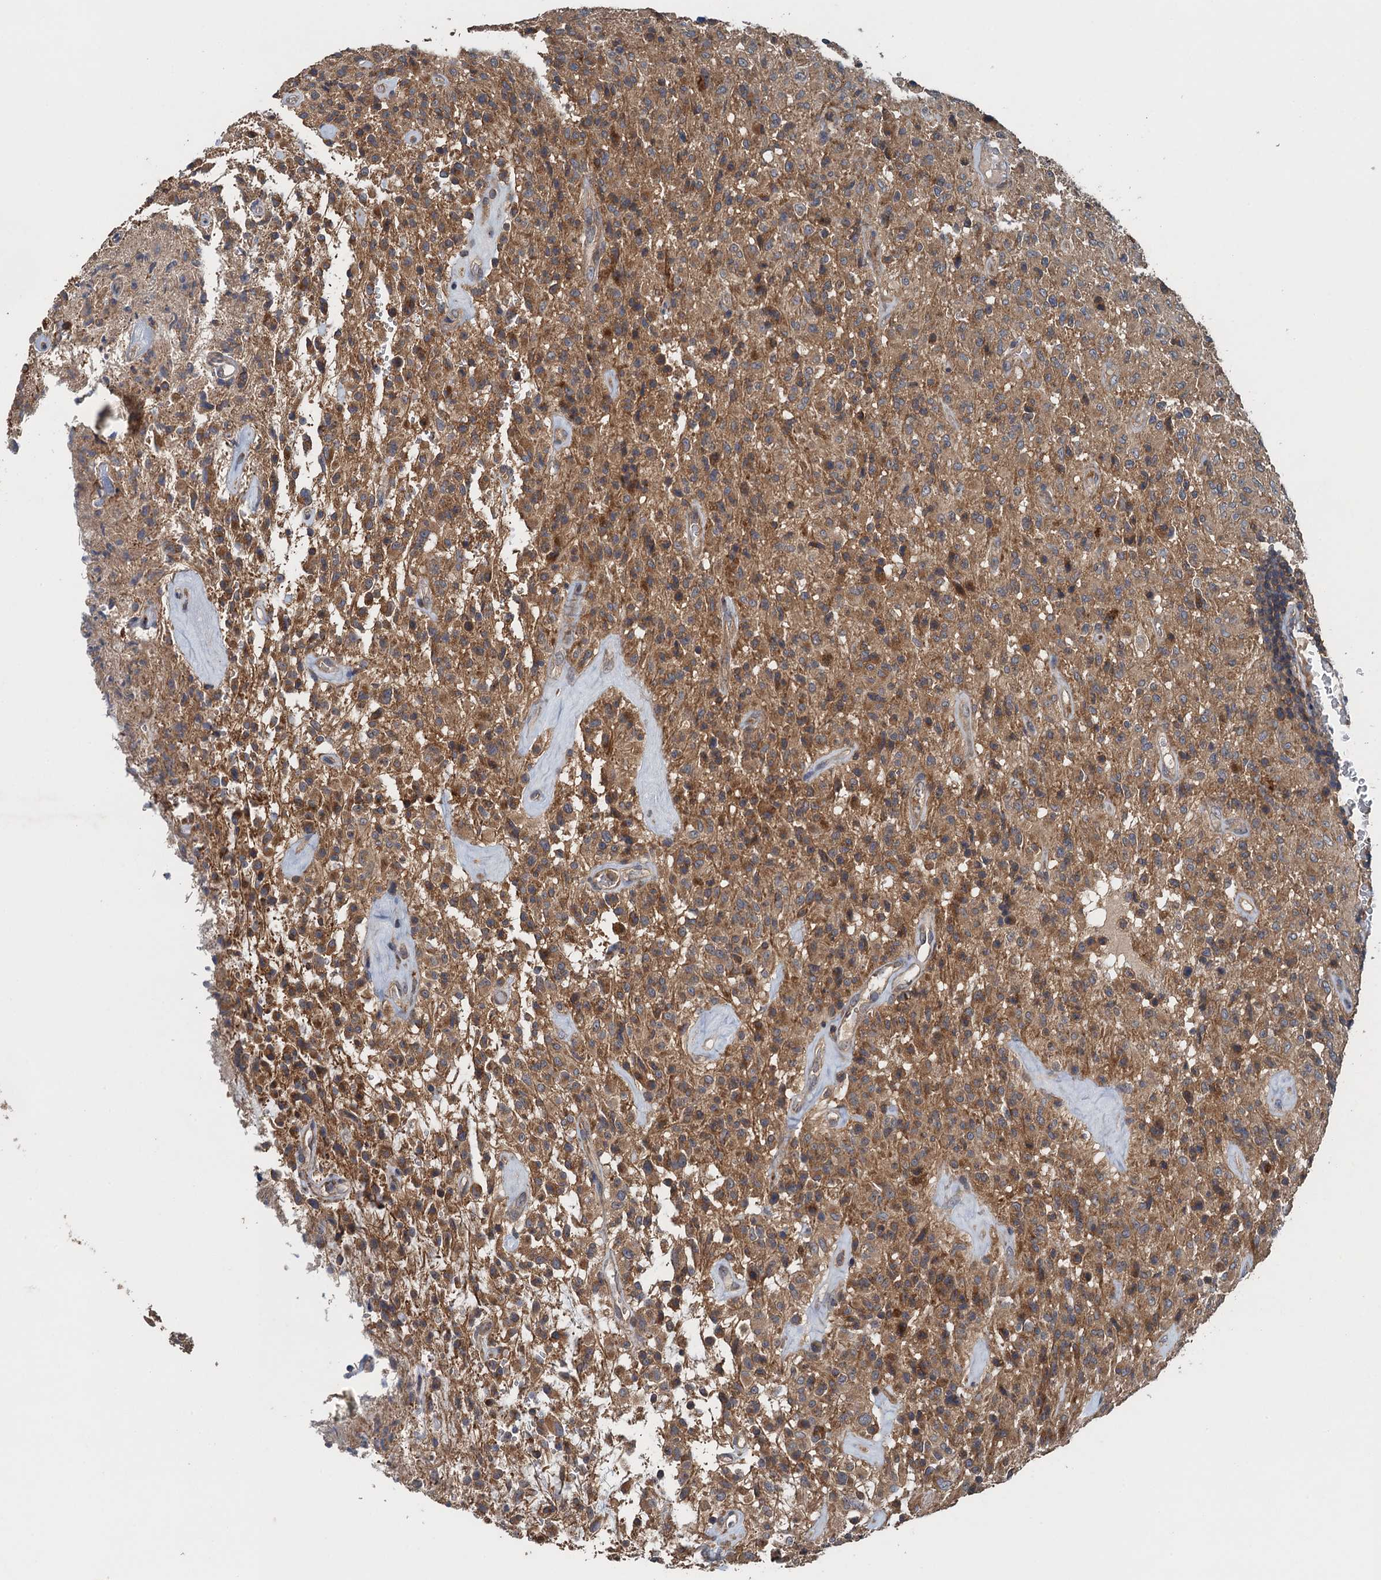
{"staining": {"intensity": "moderate", "quantity": ">75%", "location": "cytoplasmic/membranous"}, "tissue": "glioma", "cell_type": "Tumor cells", "image_type": "cancer", "snomed": [{"axis": "morphology", "description": "Glioma, malignant, High grade"}, {"axis": "topography", "description": "Brain"}], "caption": "This histopathology image shows immunohistochemistry (IHC) staining of human glioma, with medium moderate cytoplasmic/membranous positivity in approximately >75% of tumor cells.", "gene": "BORCS5", "patient": {"sex": "female", "age": 57}}